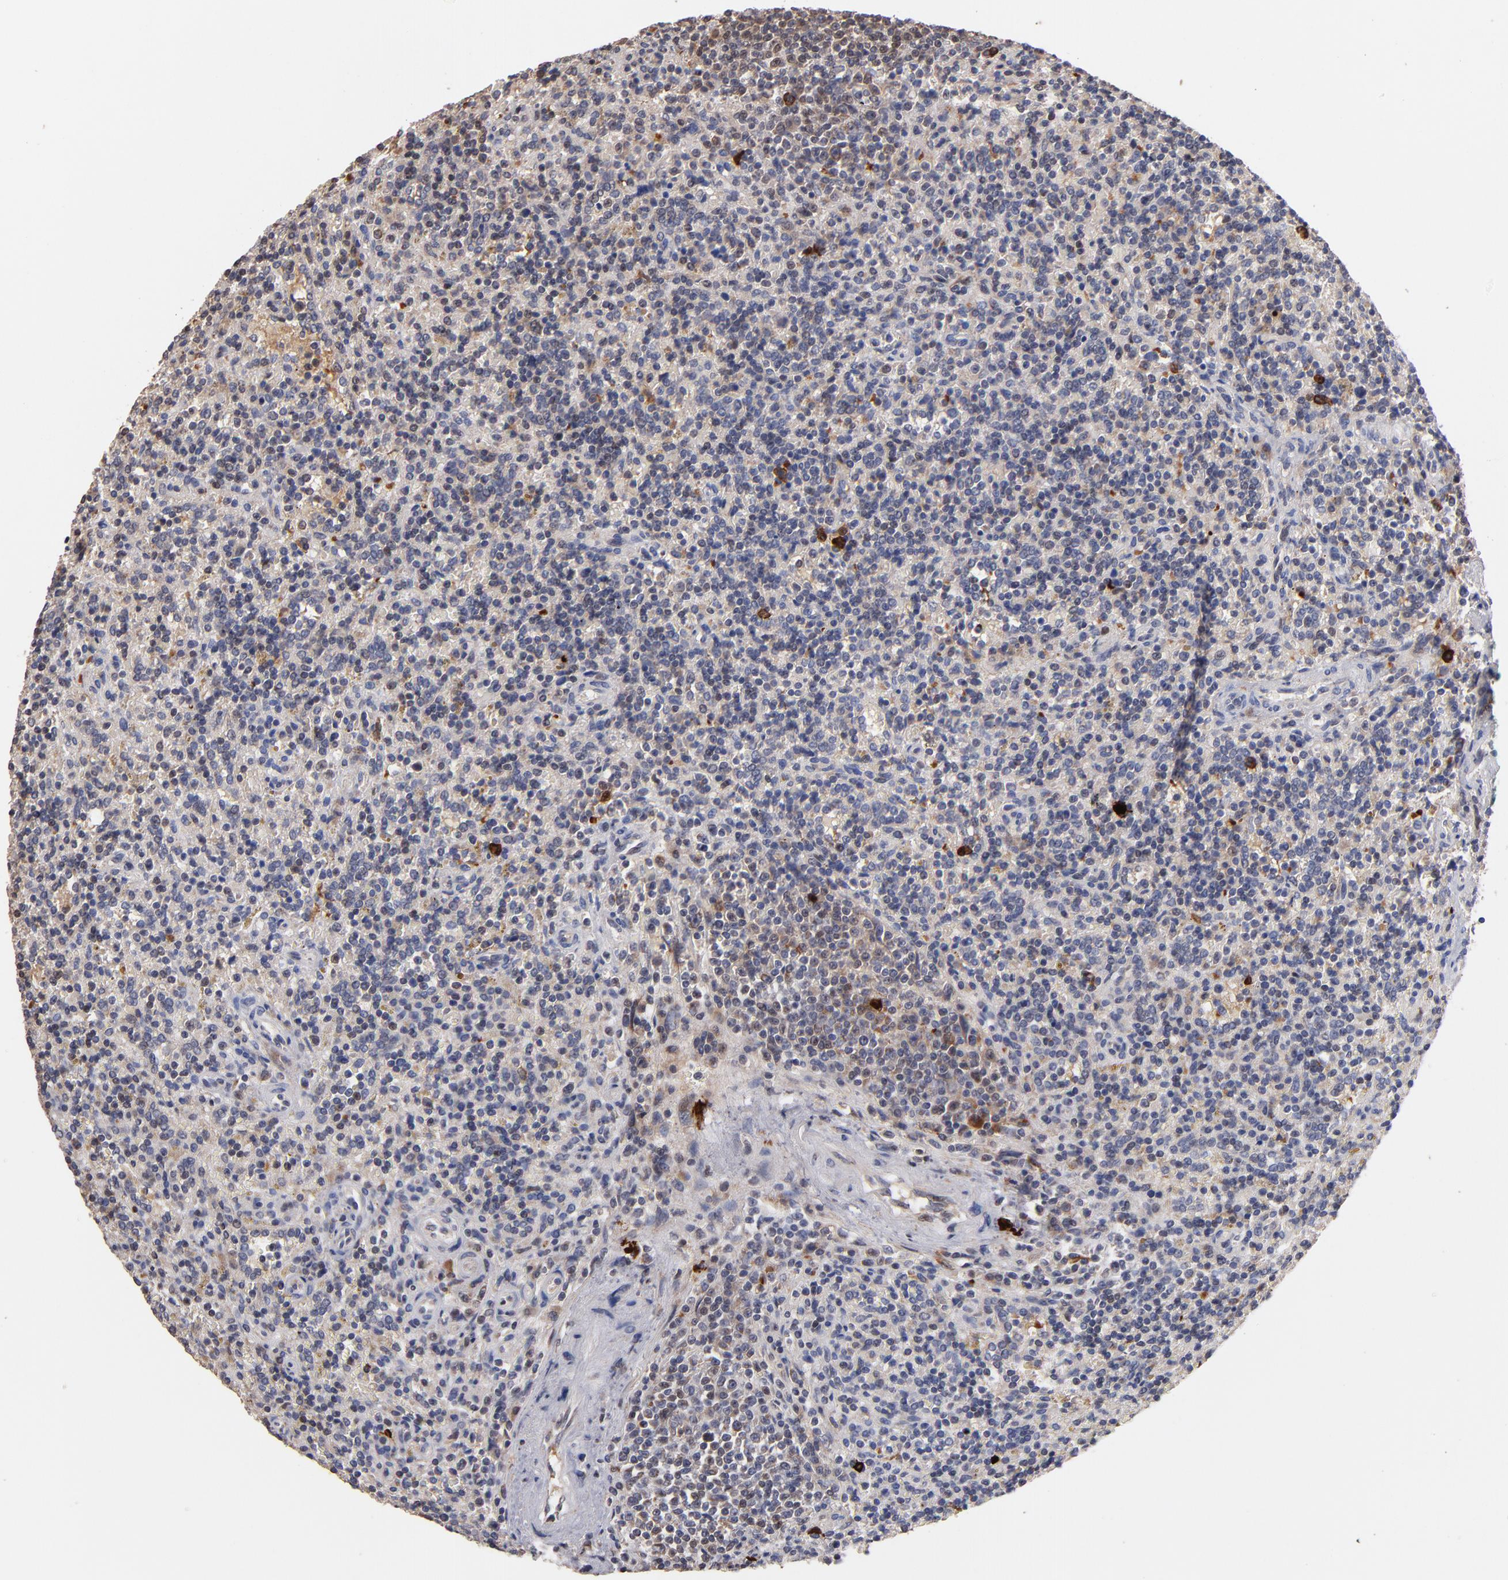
{"staining": {"intensity": "weak", "quantity": "<25%", "location": "cytoplasmic/membranous"}, "tissue": "lymphoma", "cell_type": "Tumor cells", "image_type": "cancer", "snomed": [{"axis": "morphology", "description": "Malignant lymphoma, non-Hodgkin's type, Low grade"}, {"axis": "topography", "description": "Spleen"}], "caption": "Image shows no protein positivity in tumor cells of low-grade malignant lymphoma, non-Hodgkin's type tissue.", "gene": "DIABLO", "patient": {"sex": "male", "age": 67}}